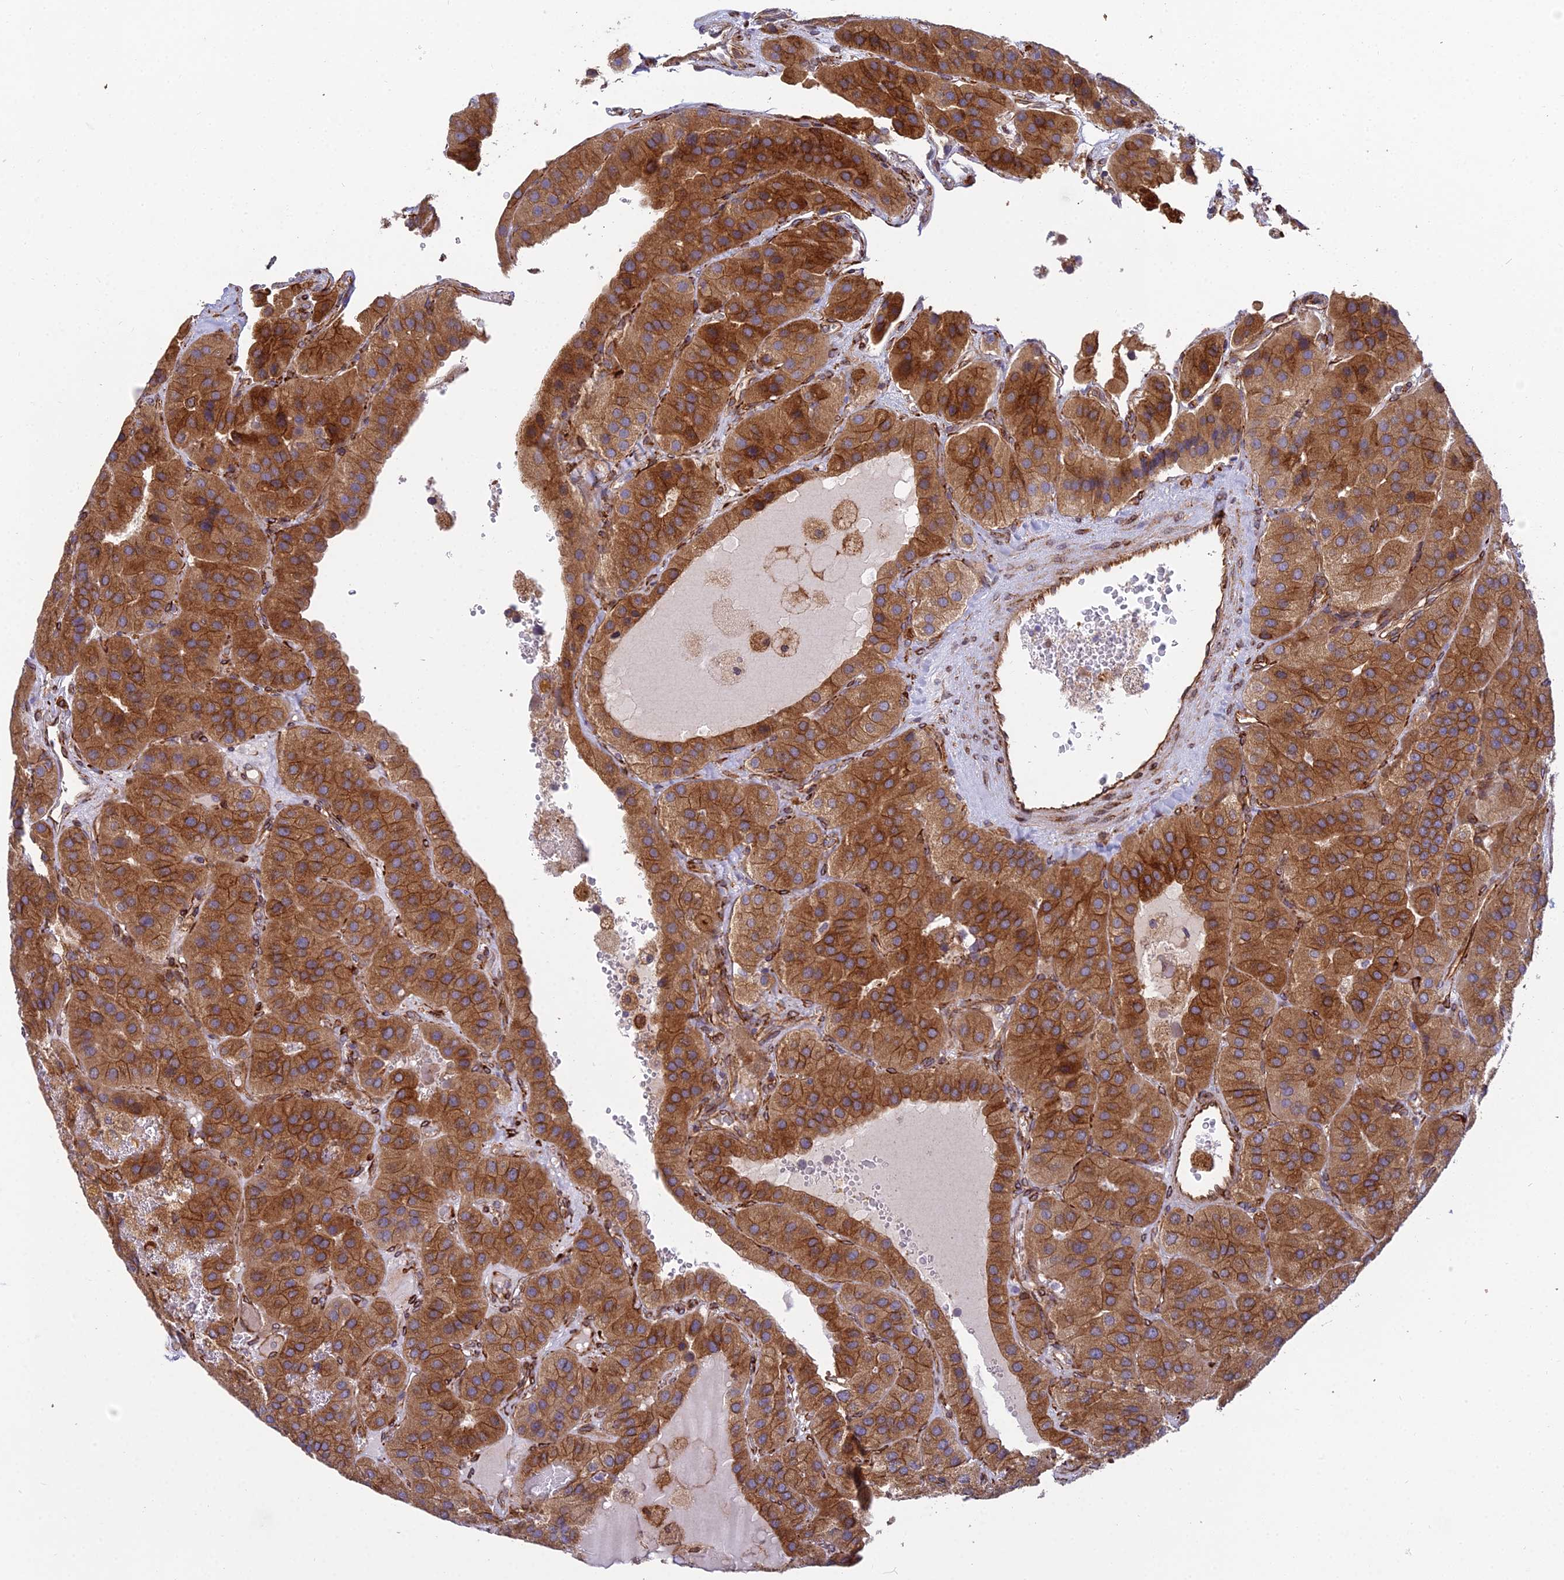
{"staining": {"intensity": "strong", "quantity": ">75%", "location": "cytoplasmic/membranous"}, "tissue": "parathyroid gland", "cell_type": "Glandular cells", "image_type": "normal", "snomed": [{"axis": "morphology", "description": "Normal tissue, NOS"}, {"axis": "morphology", "description": "Adenoma, NOS"}, {"axis": "topography", "description": "Parathyroid gland"}], "caption": "Immunohistochemistry (IHC) staining of normal parathyroid gland, which demonstrates high levels of strong cytoplasmic/membranous expression in approximately >75% of glandular cells indicating strong cytoplasmic/membranous protein positivity. The staining was performed using DAB (brown) for protein detection and nuclei were counterstained in hematoxylin (blue).", "gene": "NDUFAF7", "patient": {"sex": "female", "age": 86}}